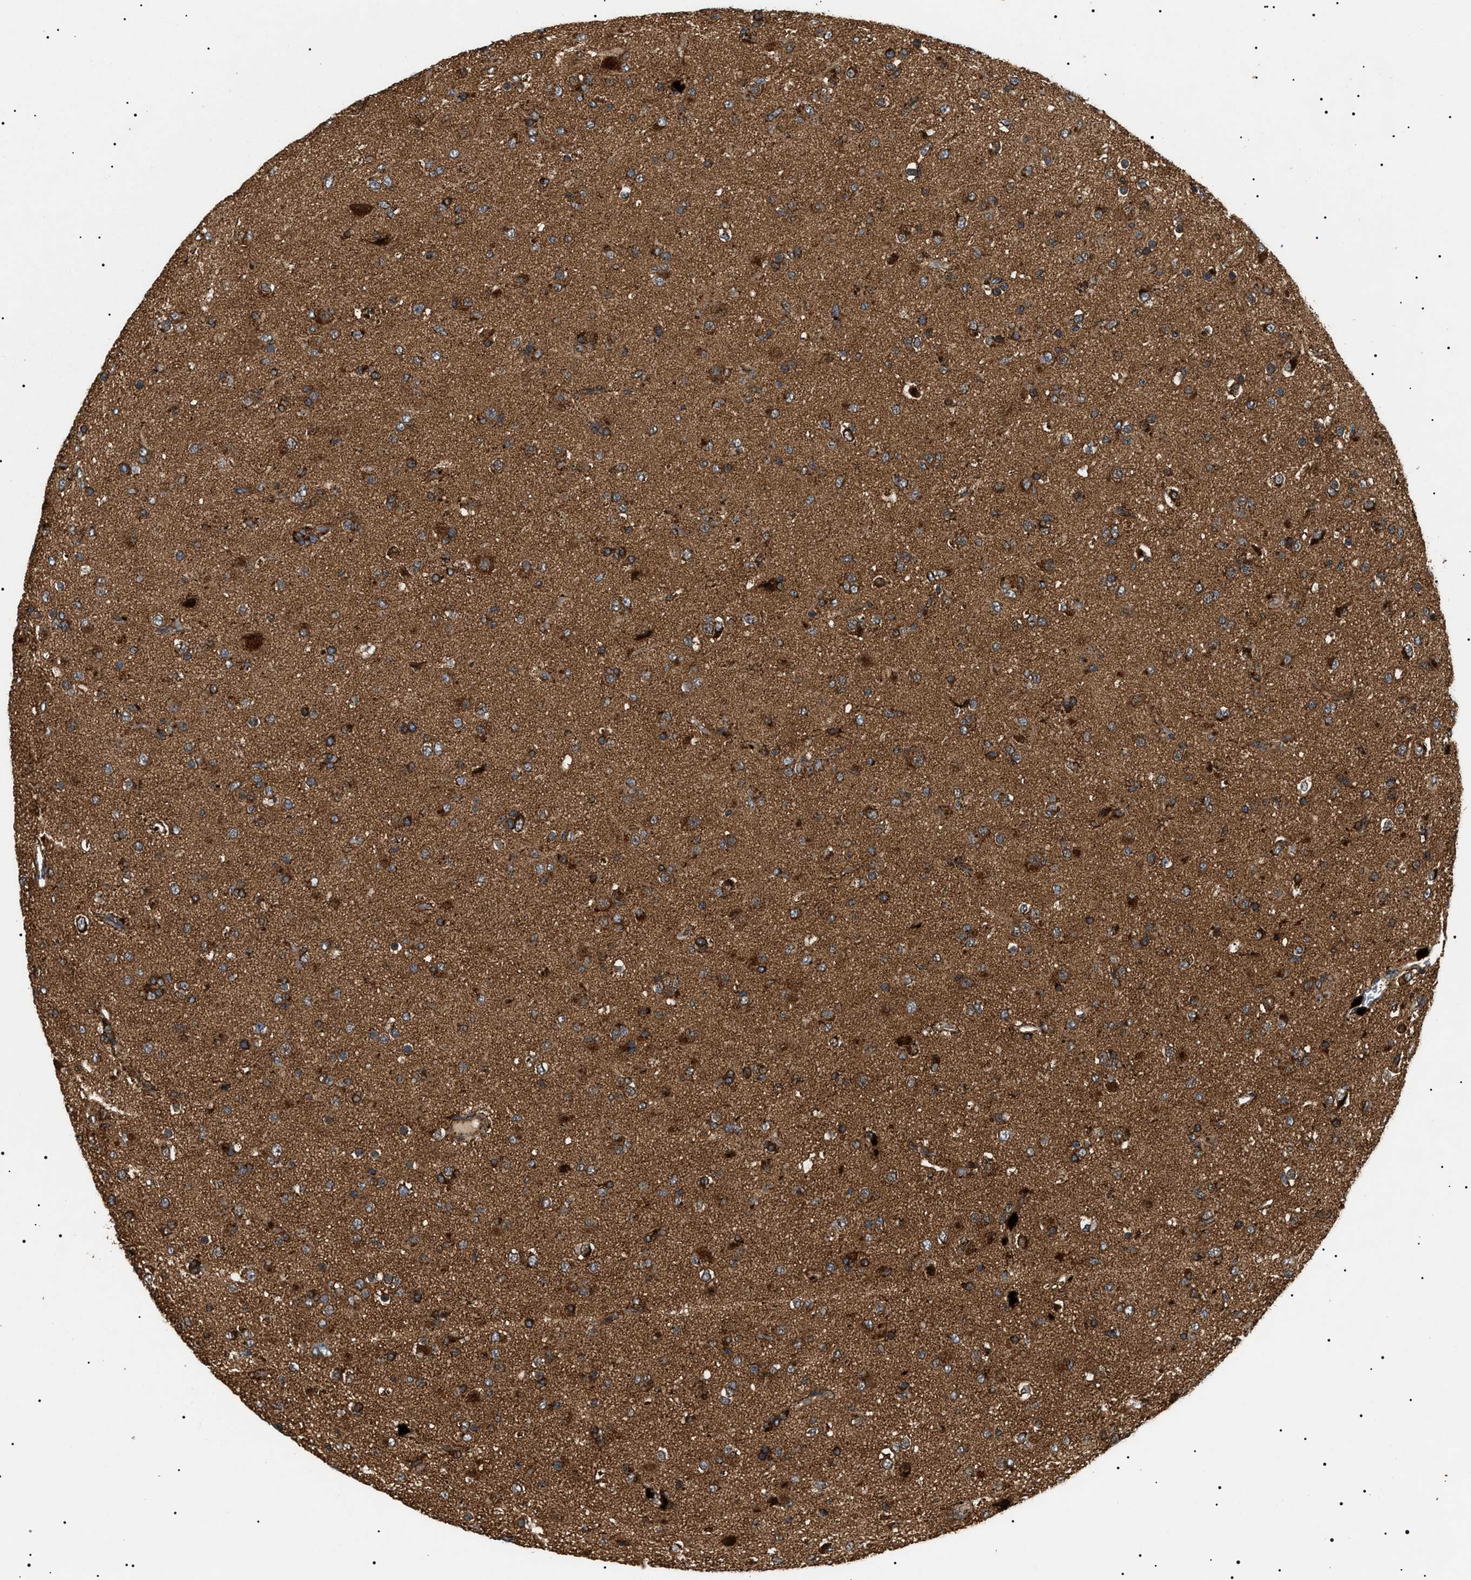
{"staining": {"intensity": "strong", "quantity": ">75%", "location": "cytoplasmic/membranous"}, "tissue": "glioma", "cell_type": "Tumor cells", "image_type": "cancer", "snomed": [{"axis": "morphology", "description": "Glioma, malignant, Low grade"}, {"axis": "topography", "description": "Brain"}], "caption": "Tumor cells demonstrate strong cytoplasmic/membranous positivity in approximately >75% of cells in glioma. (brown staining indicates protein expression, while blue staining denotes nuclei).", "gene": "ZBTB26", "patient": {"sex": "male", "age": 65}}